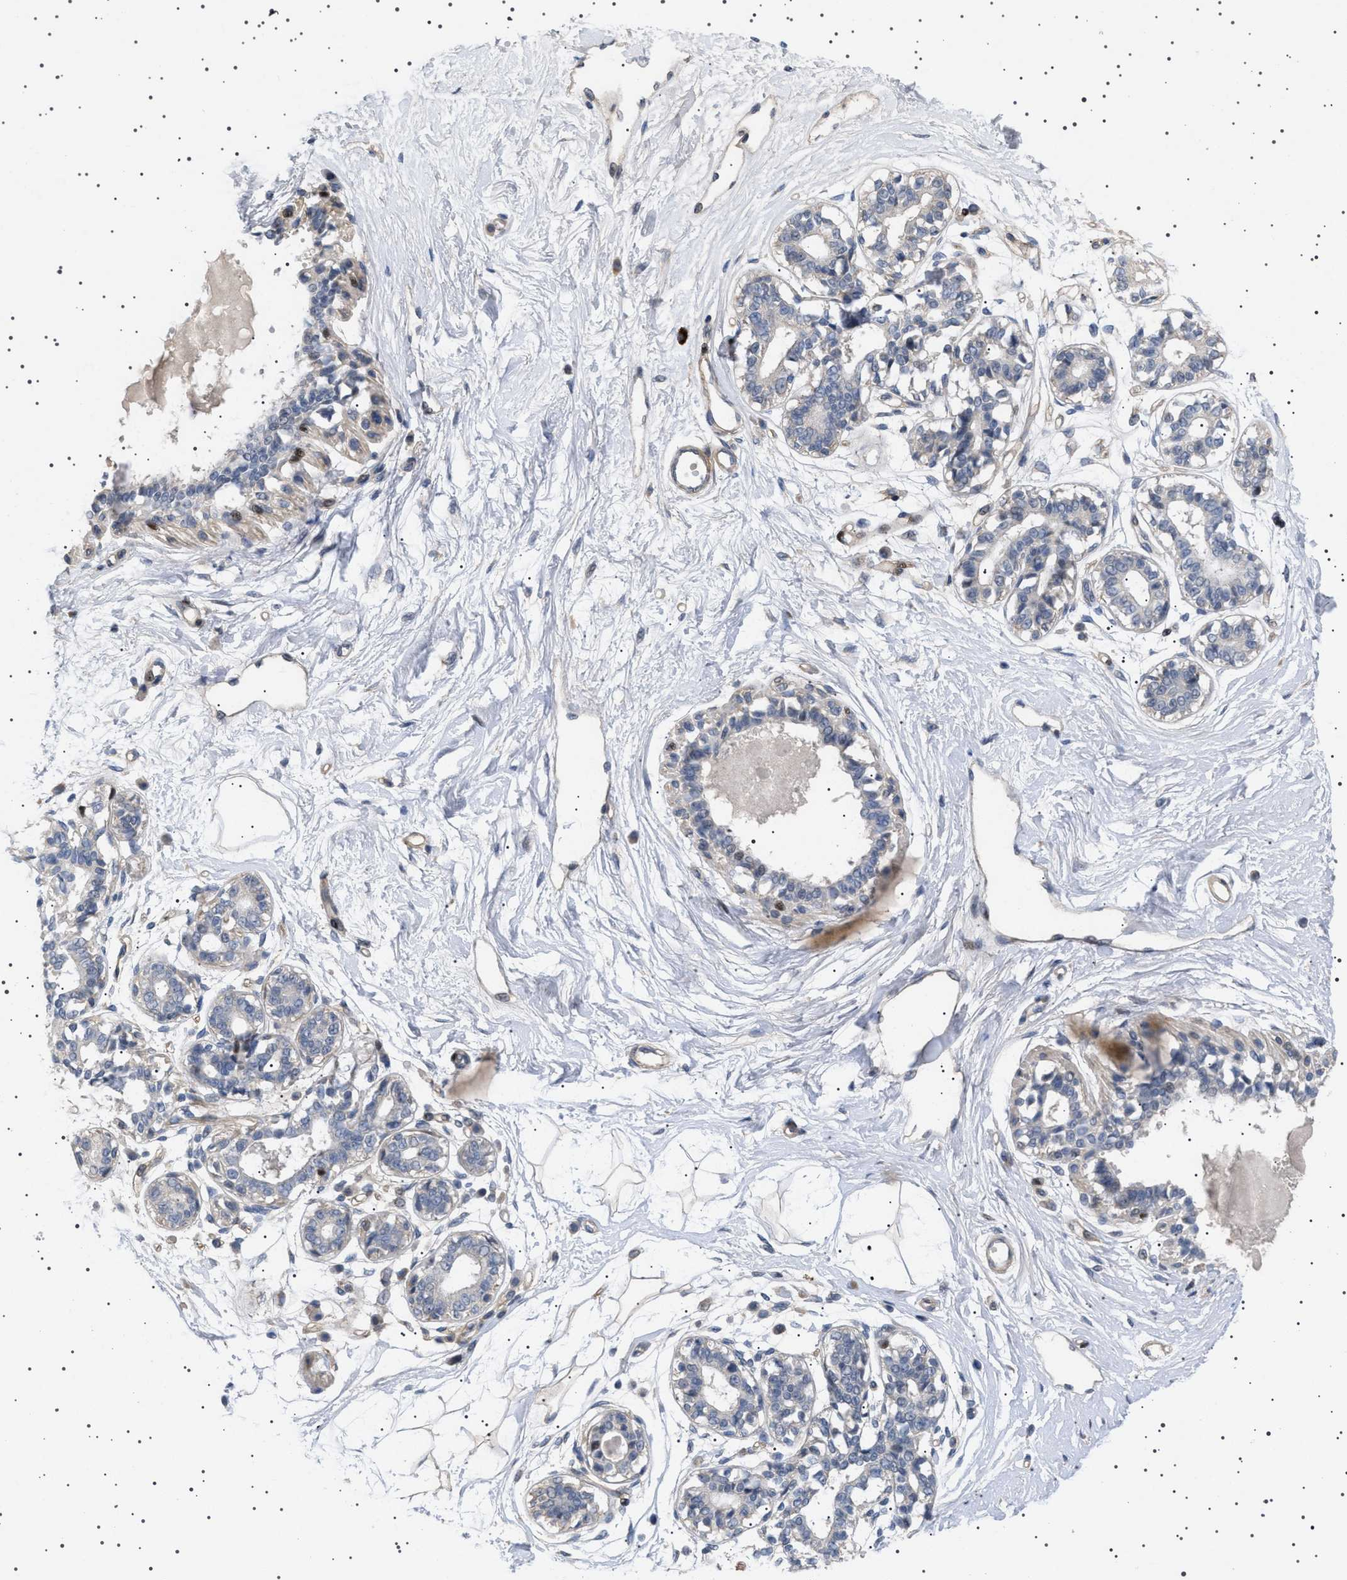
{"staining": {"intensity": "weak", "quantity": ">75%", "location": "cytoplasmic/membranous"}, "tissue": "breast", "cell_type": "Adipocytes", "image_type": "normal", "snomed": [{"axis": "morphology", "description": "Normal tissue, NOS"}, {"axis": "topography", "description": "Breast"}], "caption": "Adipocytes show low levels of weak cytoplasmic/membranous positivity in about >75% of cells in unremarkable breast.", "gene": "HTR1A", "patient": {"sex": "female", "age": 45}}